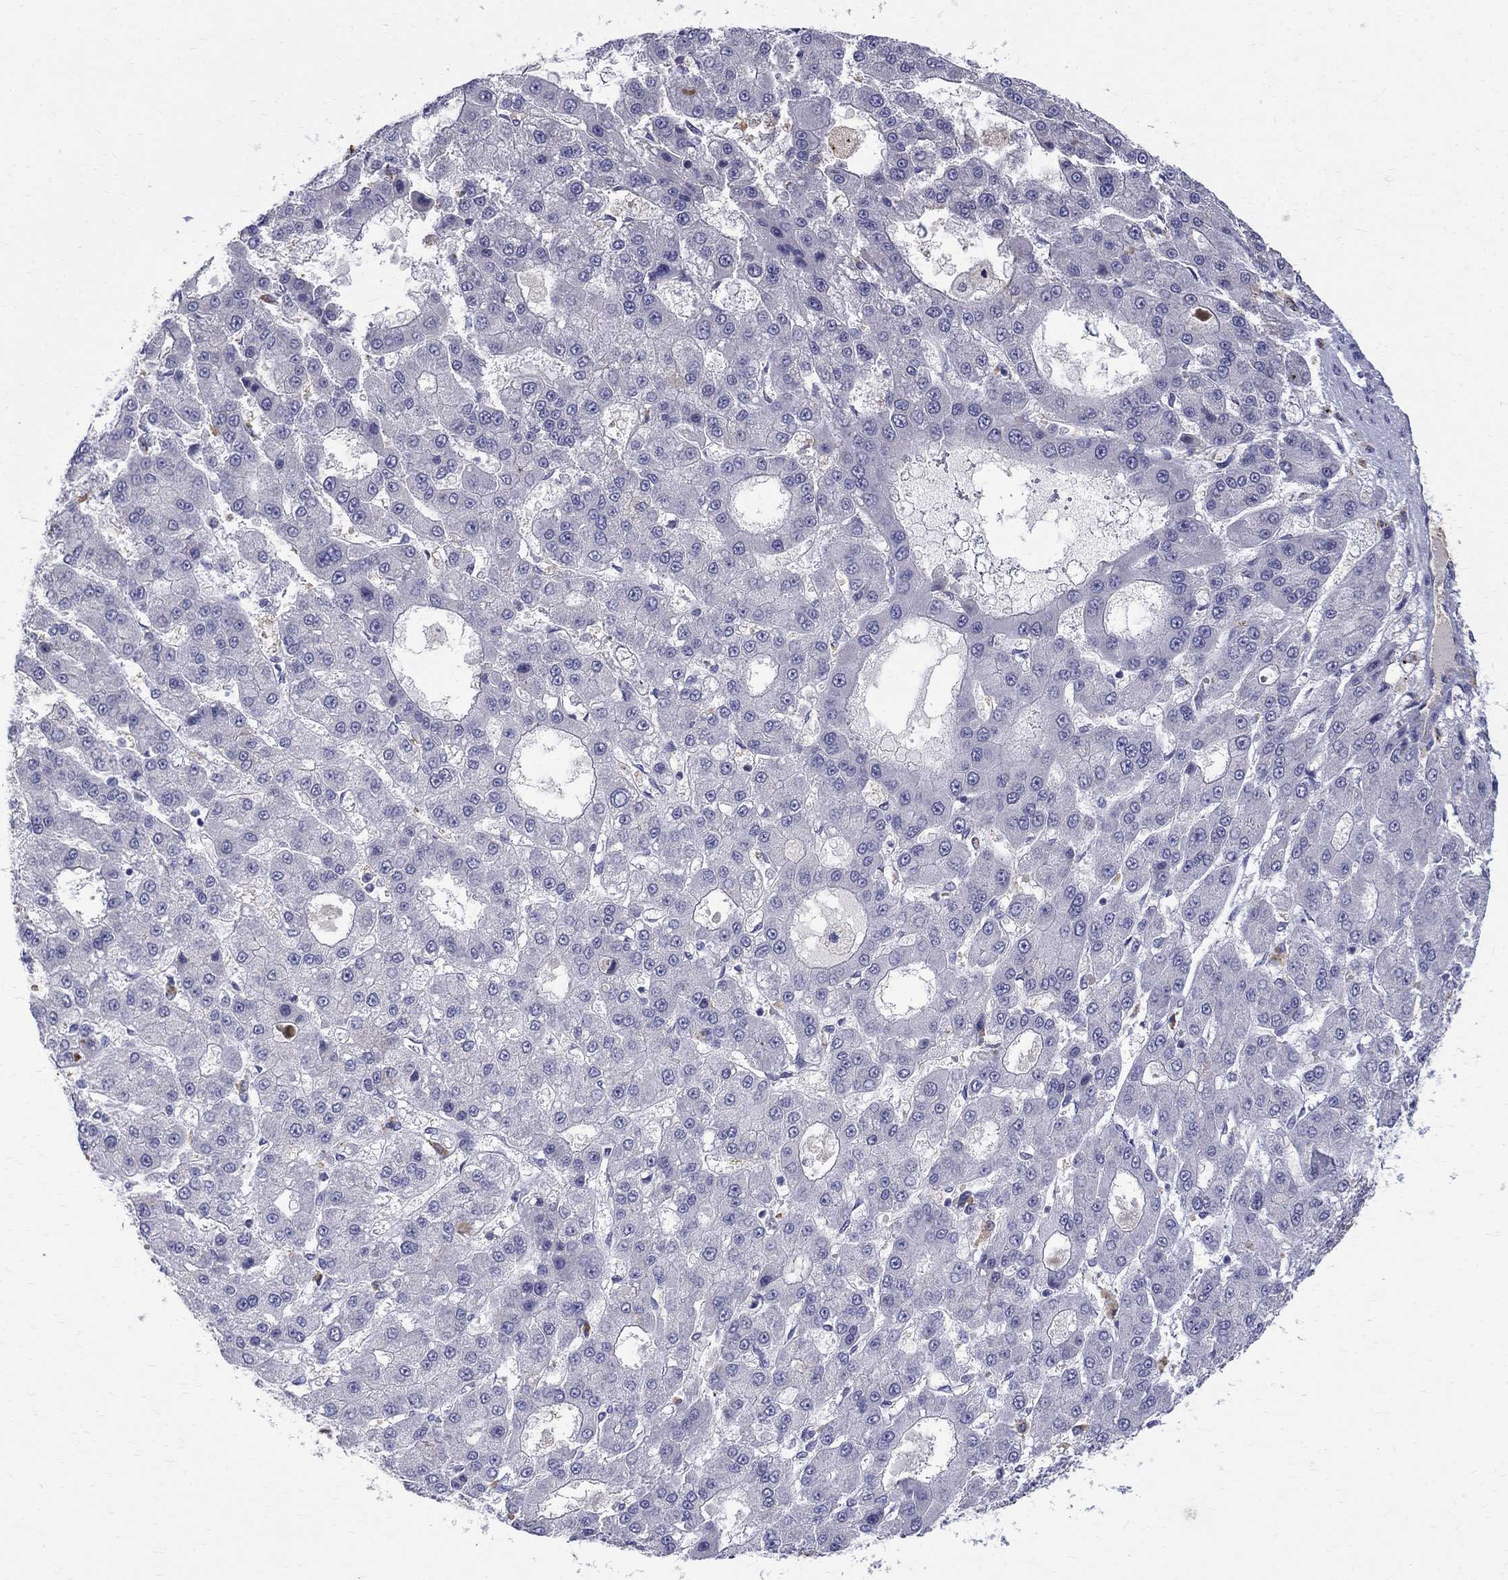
{"staining": {"intensity": "negative", "quantity": "none", "location": "none"}, "tissue": "liver cancer", "cell_type": "Tumor cells", "image_type": "cancer", "snomed": [{"axis": "morphology", "description": "Carcinoma, Hepatocellular, NOS"}, {"axis": "topography", "description": "Liver"}], "caption": "This is an immunohistochemistry photomicrograph of hepatocellular carcinoma (liver). There is no staining in tumor cells.", "gene": "AGER", "patient": {"sex": "male", "age": 70}}